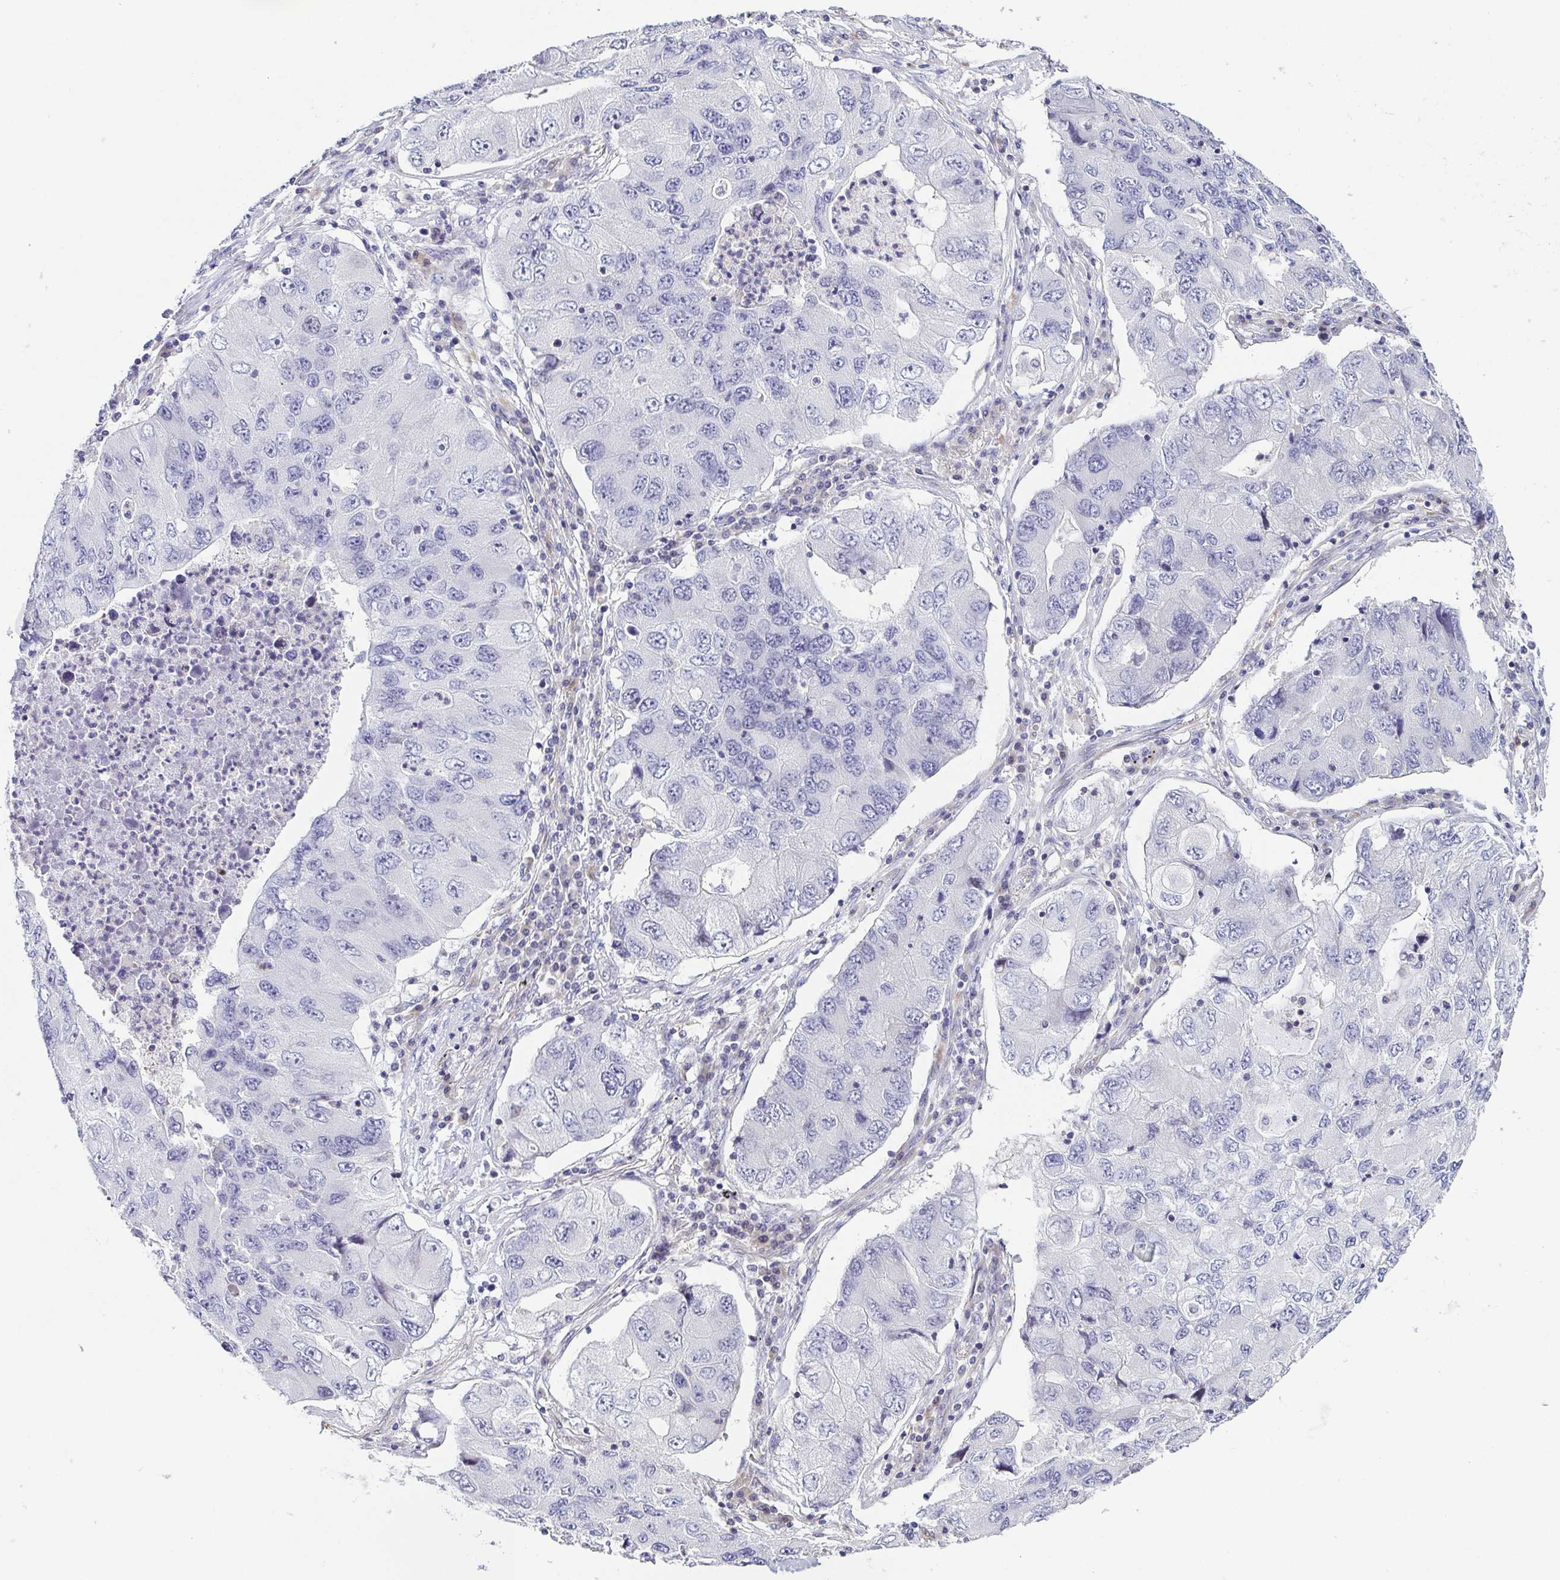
{"staining": {"intensity": "negative", "quantity": "none", "location": "none"}, "tissue": "lung cancer", "cell_type": "Tumor cells", "image_type": "cancer", "snomed": [{"axis": "morphology", "description": "Adenocarcinoma, NOS"}, {"axis": "morphology", "description": "Adenocarcinoma, metastatic, NOS"}, {"axis": "topography", "description": "Lymph node"}, {"axis": "topography", "description": "Lung"}], "caption": "The photomicrograph shows no staining of tumor cells in metastatic adenocarcinoma (lung). (DAB IHC with hematoxylin counter stain).", "gene": "FAM162B", "patient": {"sex": "female", "age": 54}}